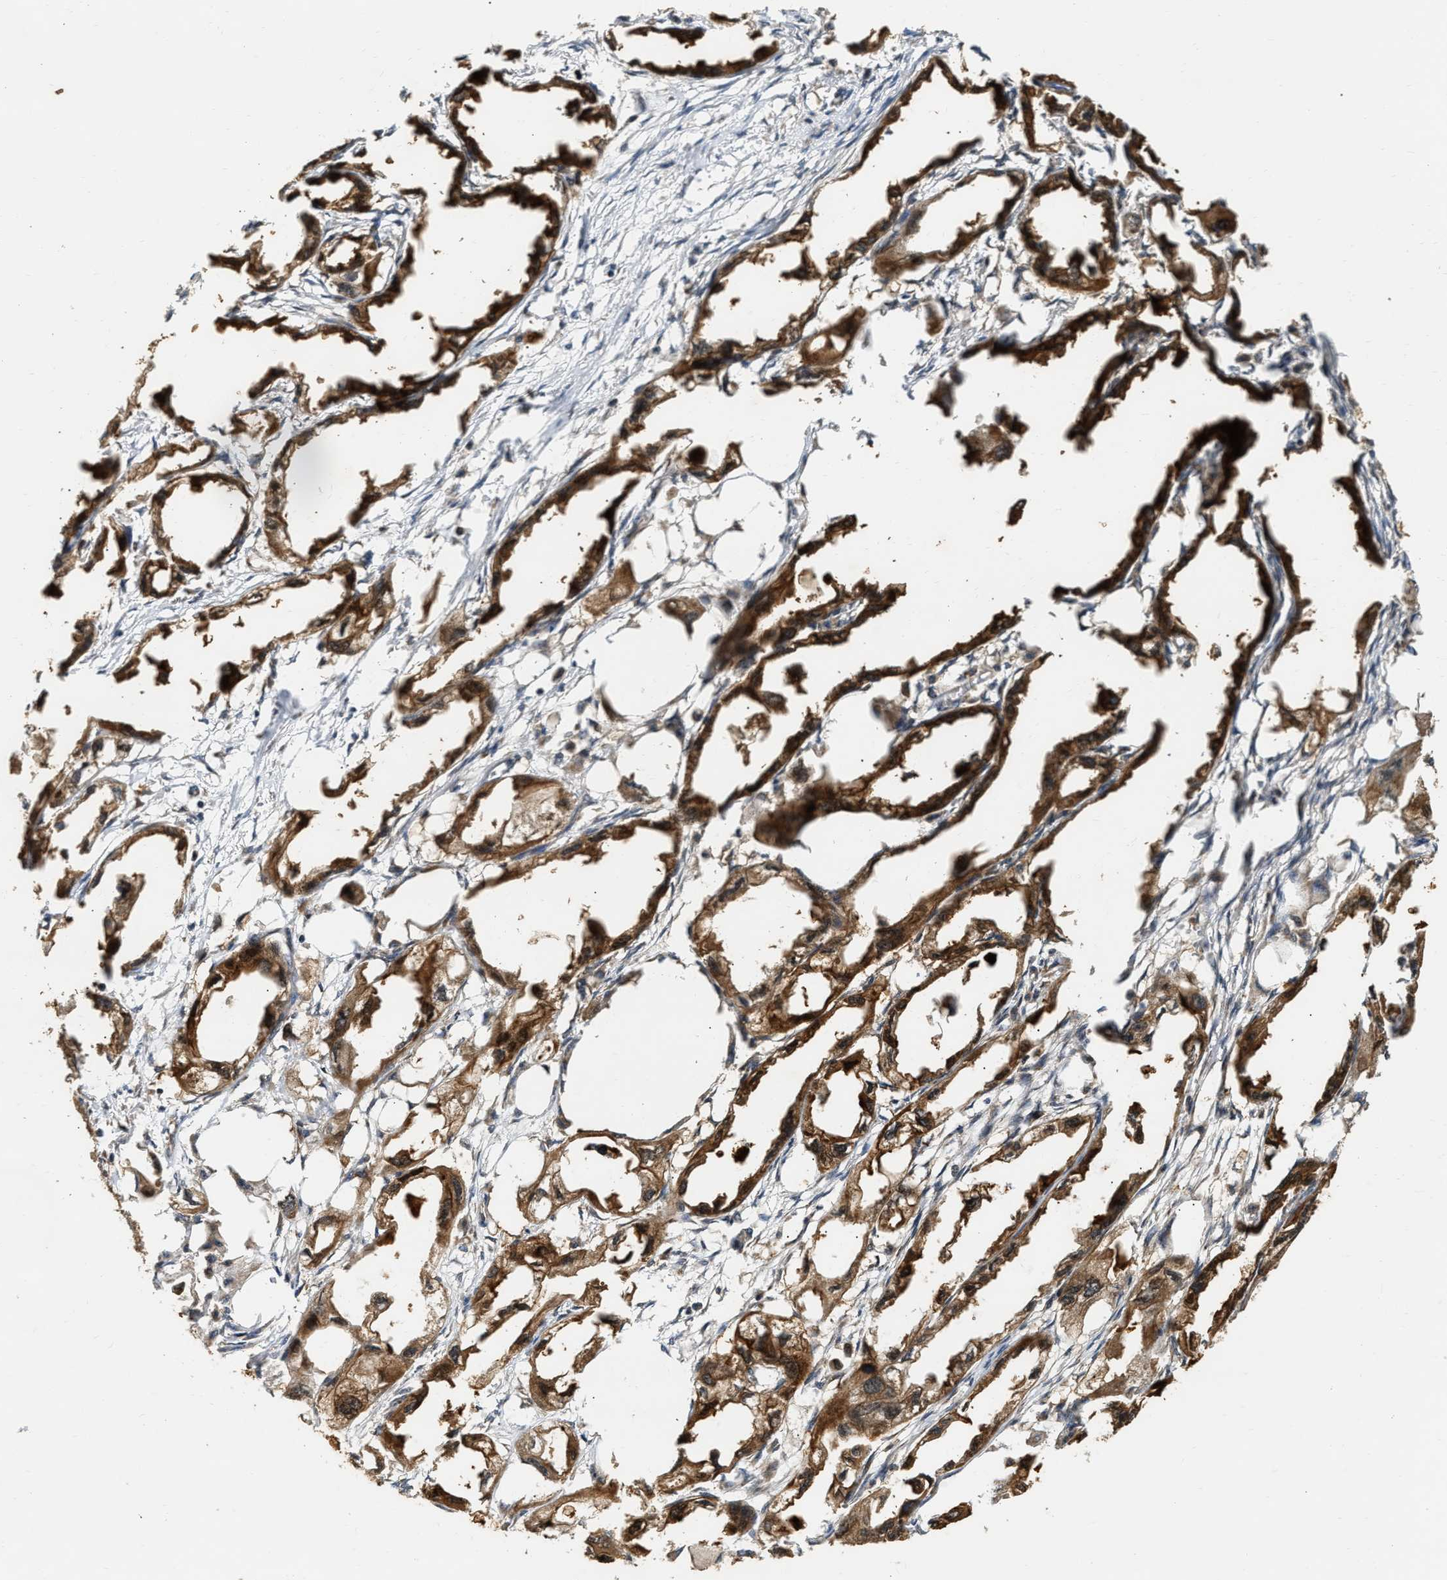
{"staining": {"intensity": "moderate", "quantity": ">75%", "location": "cytoplasmic/membranous"}, "tissue": "endometrial cancer", "cell_type": "Tumor cells", "image_type": "cancer", "snomed": [{"axis": "morphology", "description": "Adenocarcinoma, NOS"}, {"axis": "topography", "description": "Endometrium"}], "caption": "The histopathology image shows a brown stain indicating the presence of a protein in the cytoplasmic/membranous of tumor cells in endometrial adenocarcinoma.", "gene": "EXTL2", "patient": {"sex": "female", "age": 67}}